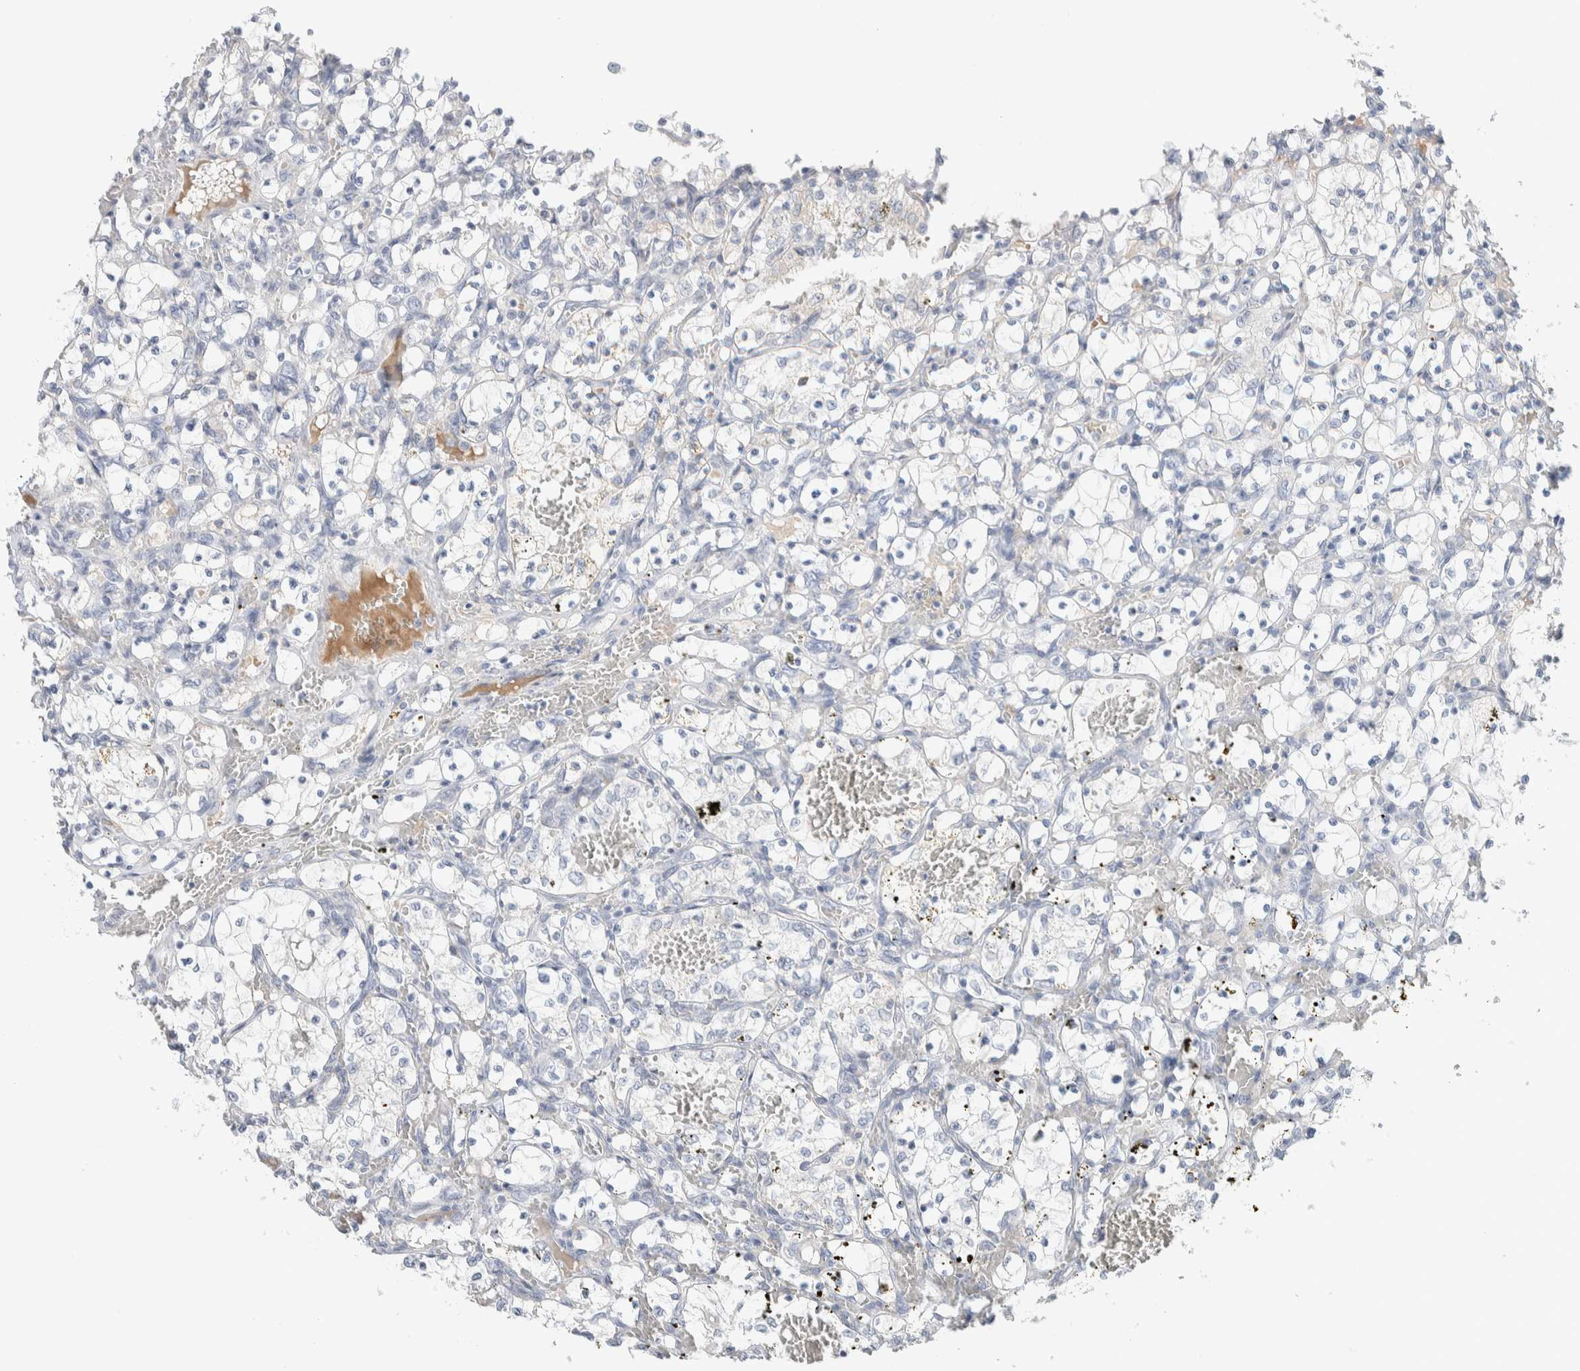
{"staining": {"intensity": "negative", "quantity": "none", "location": "none"}, "tissue": "renal cancer", "cell_type": "Tumor cells", "image_type": "cancer", "snomed": [{"axis": "morphology", "description": "Adenocarcinoma, NOS"}, {"axis": "topography", "description": "Kidney"}], "caption": "Tumor cells show no significant protein staining in renal adenocarcinoma.", "gene": "RUSF1", "patient": {"sex": "female", "age": 69}}